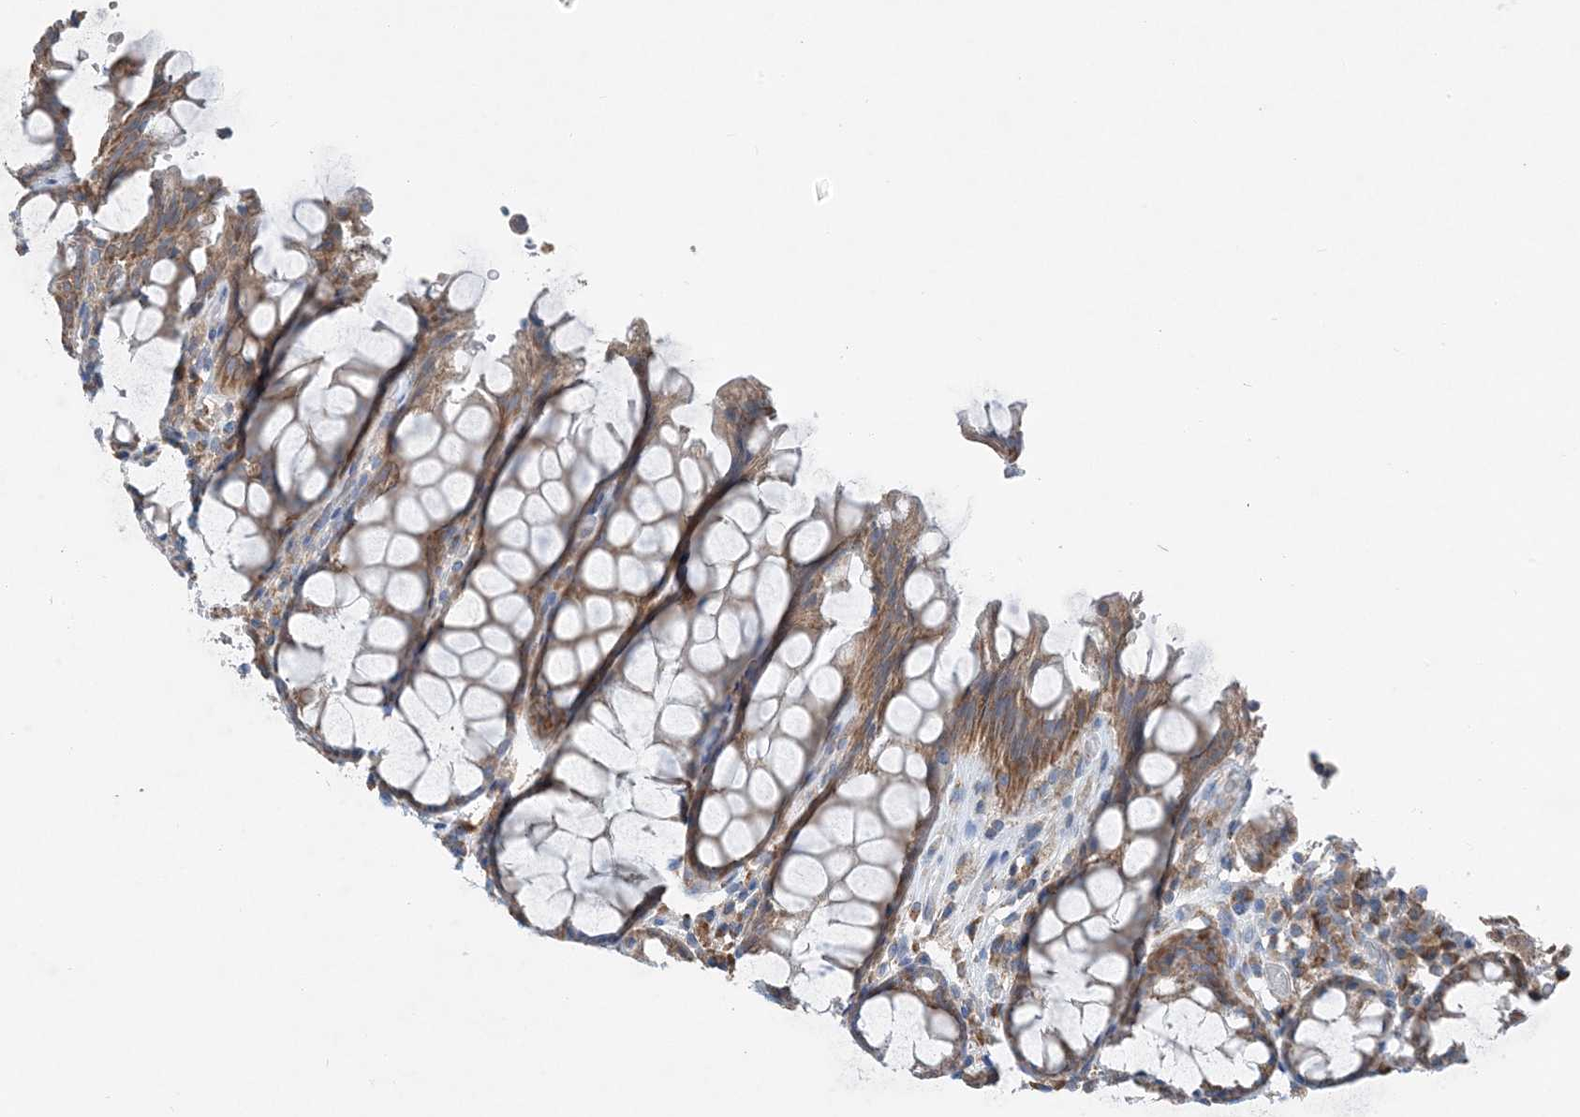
{"staining": {"intensity": "moderate", "quantity": ">75%", "location": "cytoplasmic/membranous"}, "tissue": "rectum", "cell_type": "Glandular cells", "image_type": "normal", "snomed": [{"axis": "morphology", "description": "Normal tissue, NOS"}, {"axis": "topography", "description": "Rectum"}], "caption": "IHC micrograph of normal rectum: human rectum stained using immunohistochemistry displays medium levels of moderate protein expression localized specifically in the cytoplasmic/membranous of glandular cells, appearing as a cytoplasmic/membranous brown color.", "gene": "DHX30", "patient": {"sex": "male", "age": 64}}